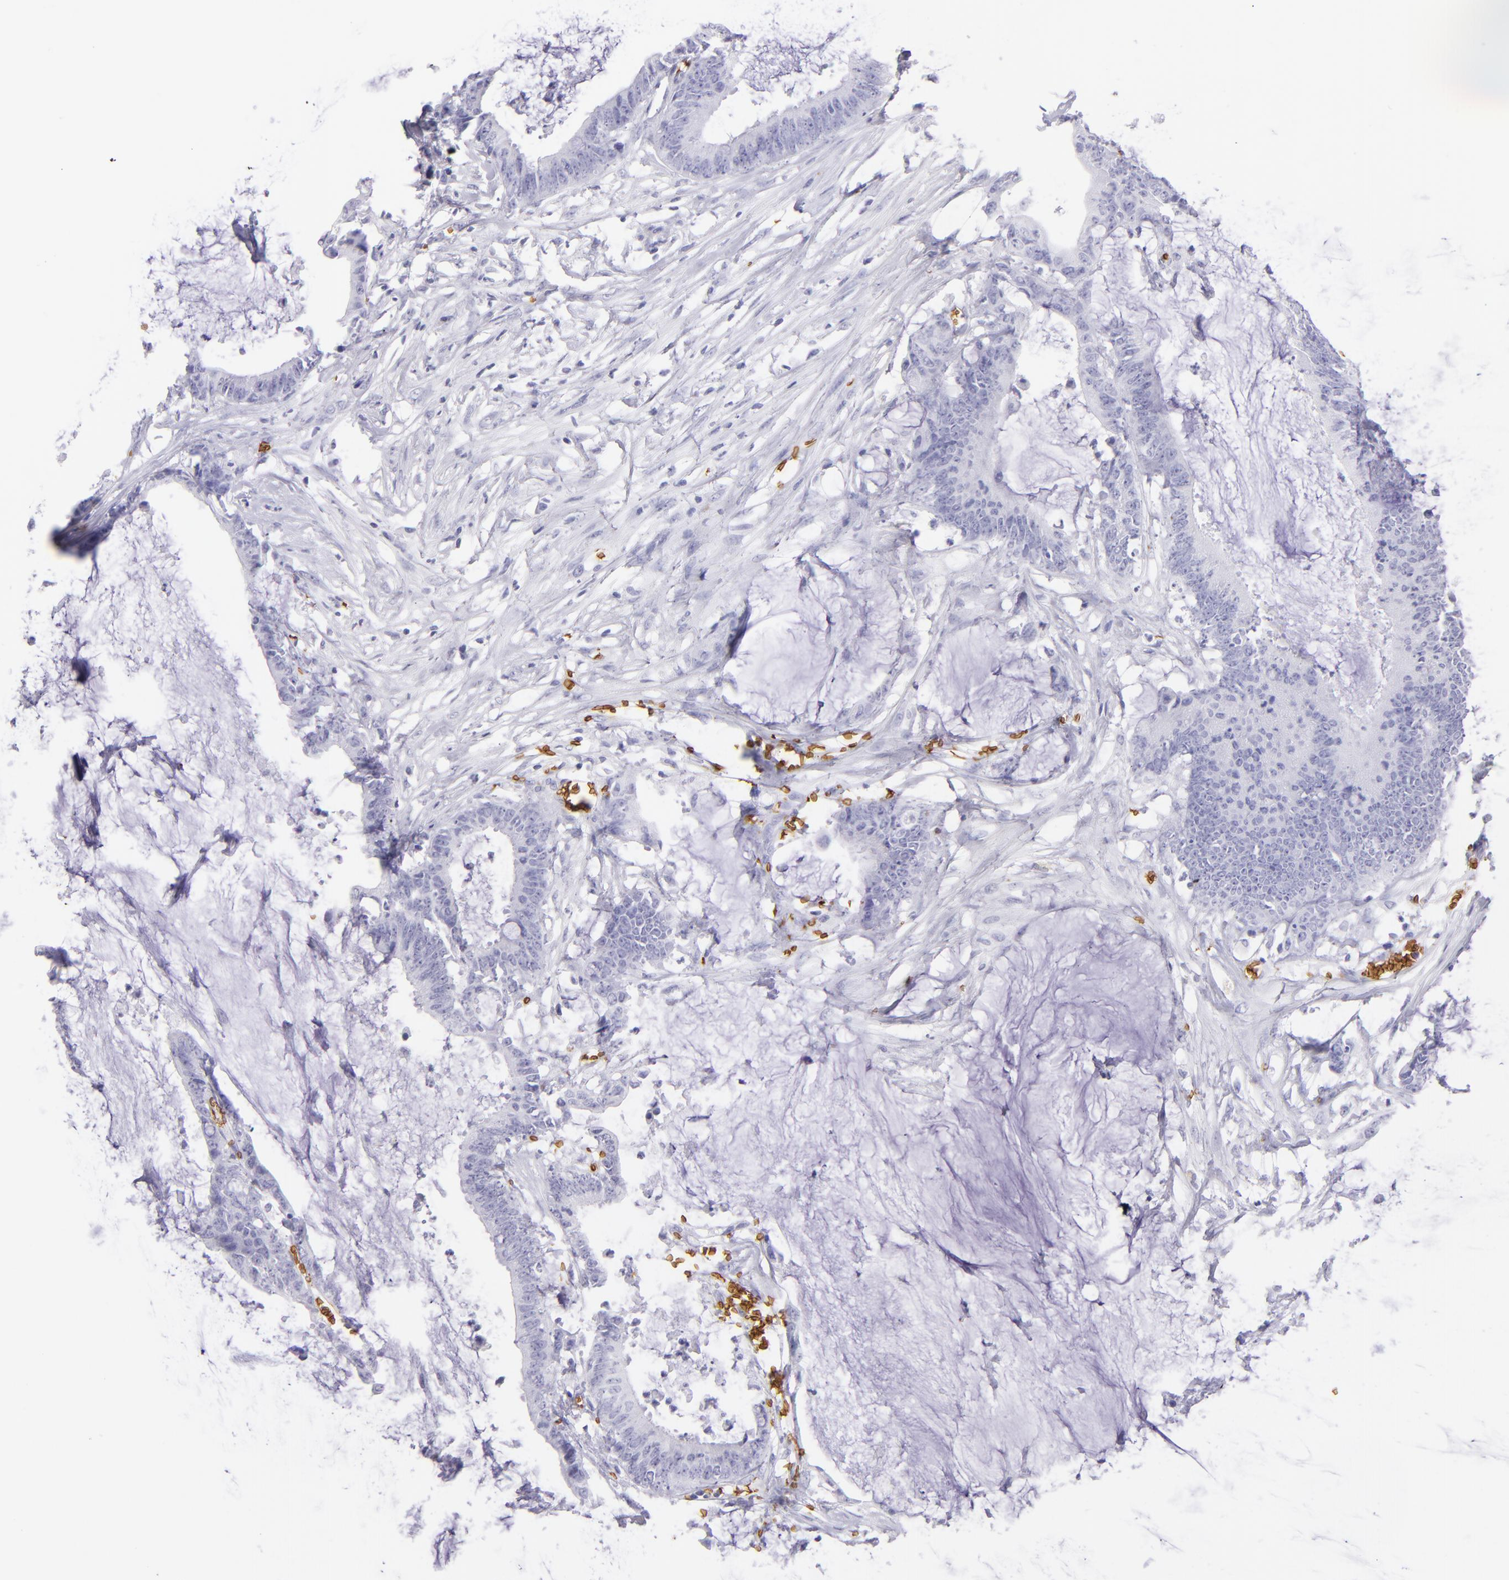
{"staining": {"intensity": "negative", "quantity": "none", "location": "none"}, "tissue": "colorectal cancer", "cell_type": "Tumor cells", "image_type": "cancer", "snomed": [{"axis": "morphology", "description": "Adenocarcinoma, NOS"}, {"axis": "topography", "description": "Rectum"}], "caption": "Tumor cells are negative for brown protein staining in colorectal adenocarcinoma.", "gene": "GYPA", "patient": {"sex": "female", "age": 66}}